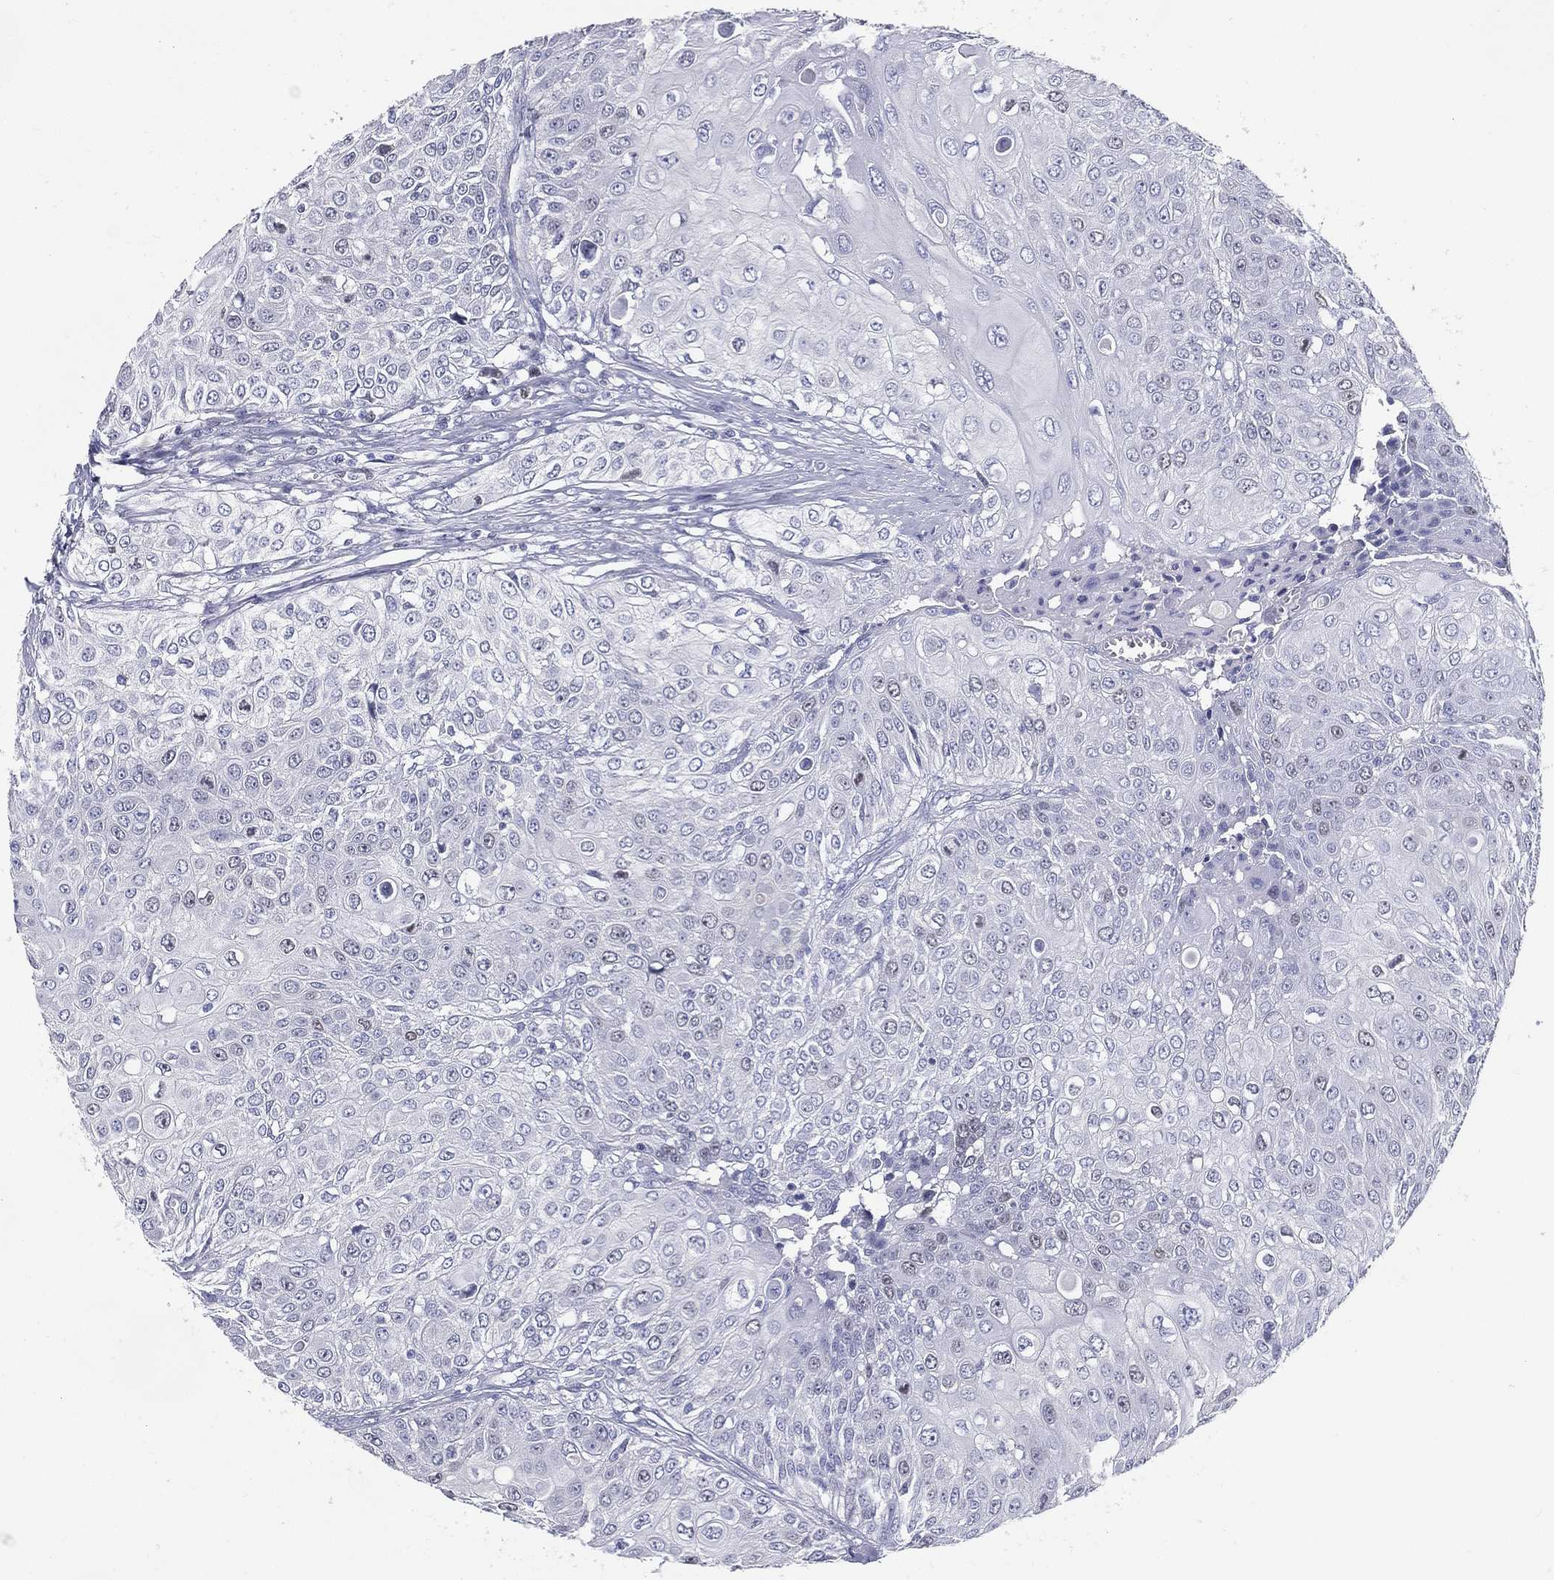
{"staining": {"intensity": "negative", "quantity": "none", "location": "none"}, "tissue": "urothelial cancer", "cell_type": "Tumor cells", "image_type": "cancer", "snomed": [{"axis": "morphology", "description": "Urothelial carcinoma, High grade"}, {"axis": "topography", "description": "Urinary bladder"}], "caption": "Protein analysis of urothelial cancer shows no significant positivity in tumor cells. (Brightfield microscopy of DAB immunohistochemistry at high magnification).", "gene": "KIF2C", "patient": {"sex": "female", "age": 79}}